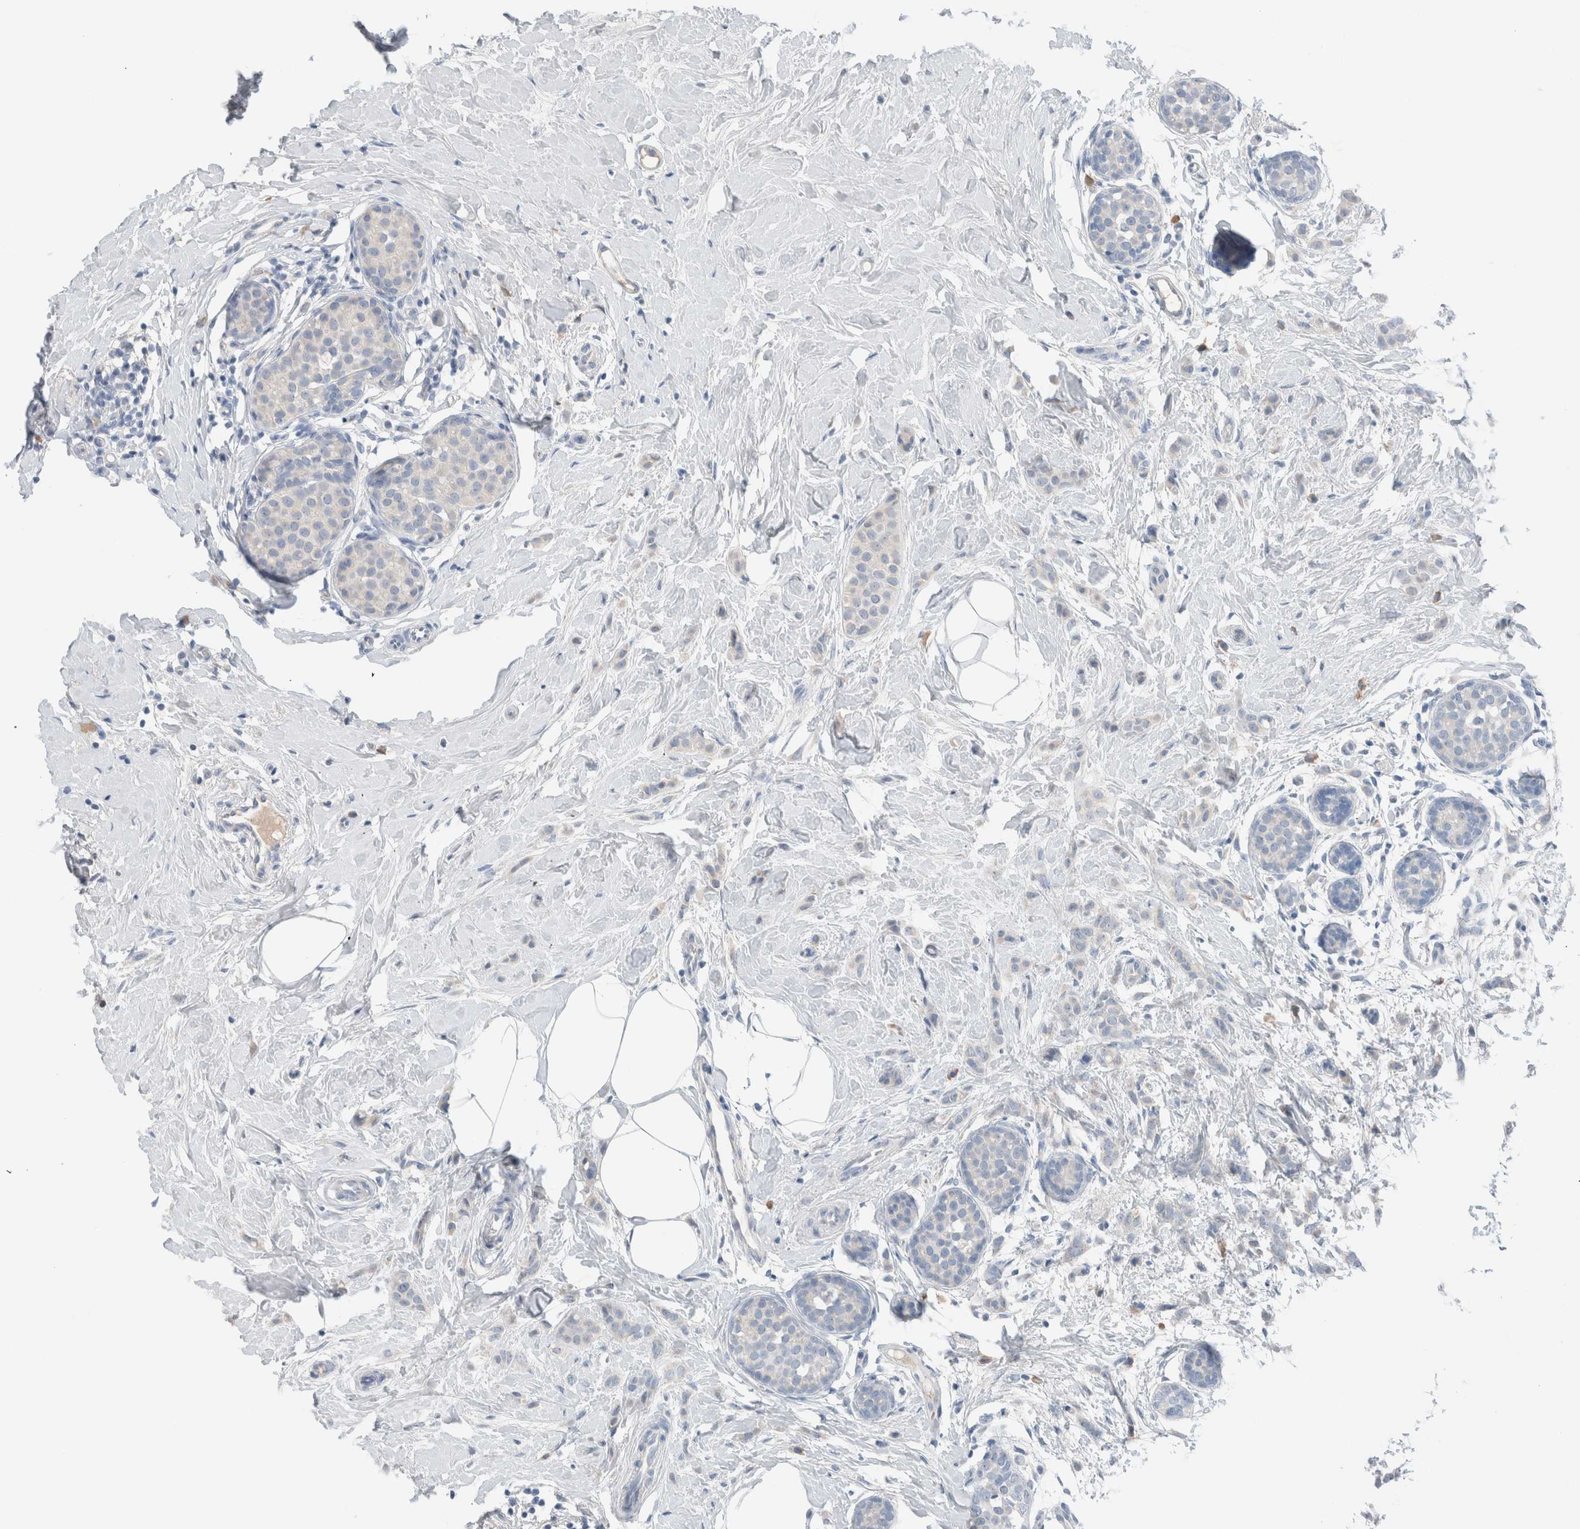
{"staining": {"intensity": "negative", "quantity": "none", "location": "none"}, "tissue": "breast cancer", "cell_type": "Tumor cells", "image_type": "cancer", "snomed": [{"axis": "morphology", "description": "Lobular carcinoma, in situ"}, {"axis": "morphology", "description": "Lobular carcinoma"}, {"axis": "topography", "description": "Breast"}], "caption": "The immunohistochemistry (IHC) micrograph has no significant positivity in tumor cells of breast lobular carcinoma in situ tissue.", "gene": "DUOX1", "patient": {"sex": "female", "age": 41}}